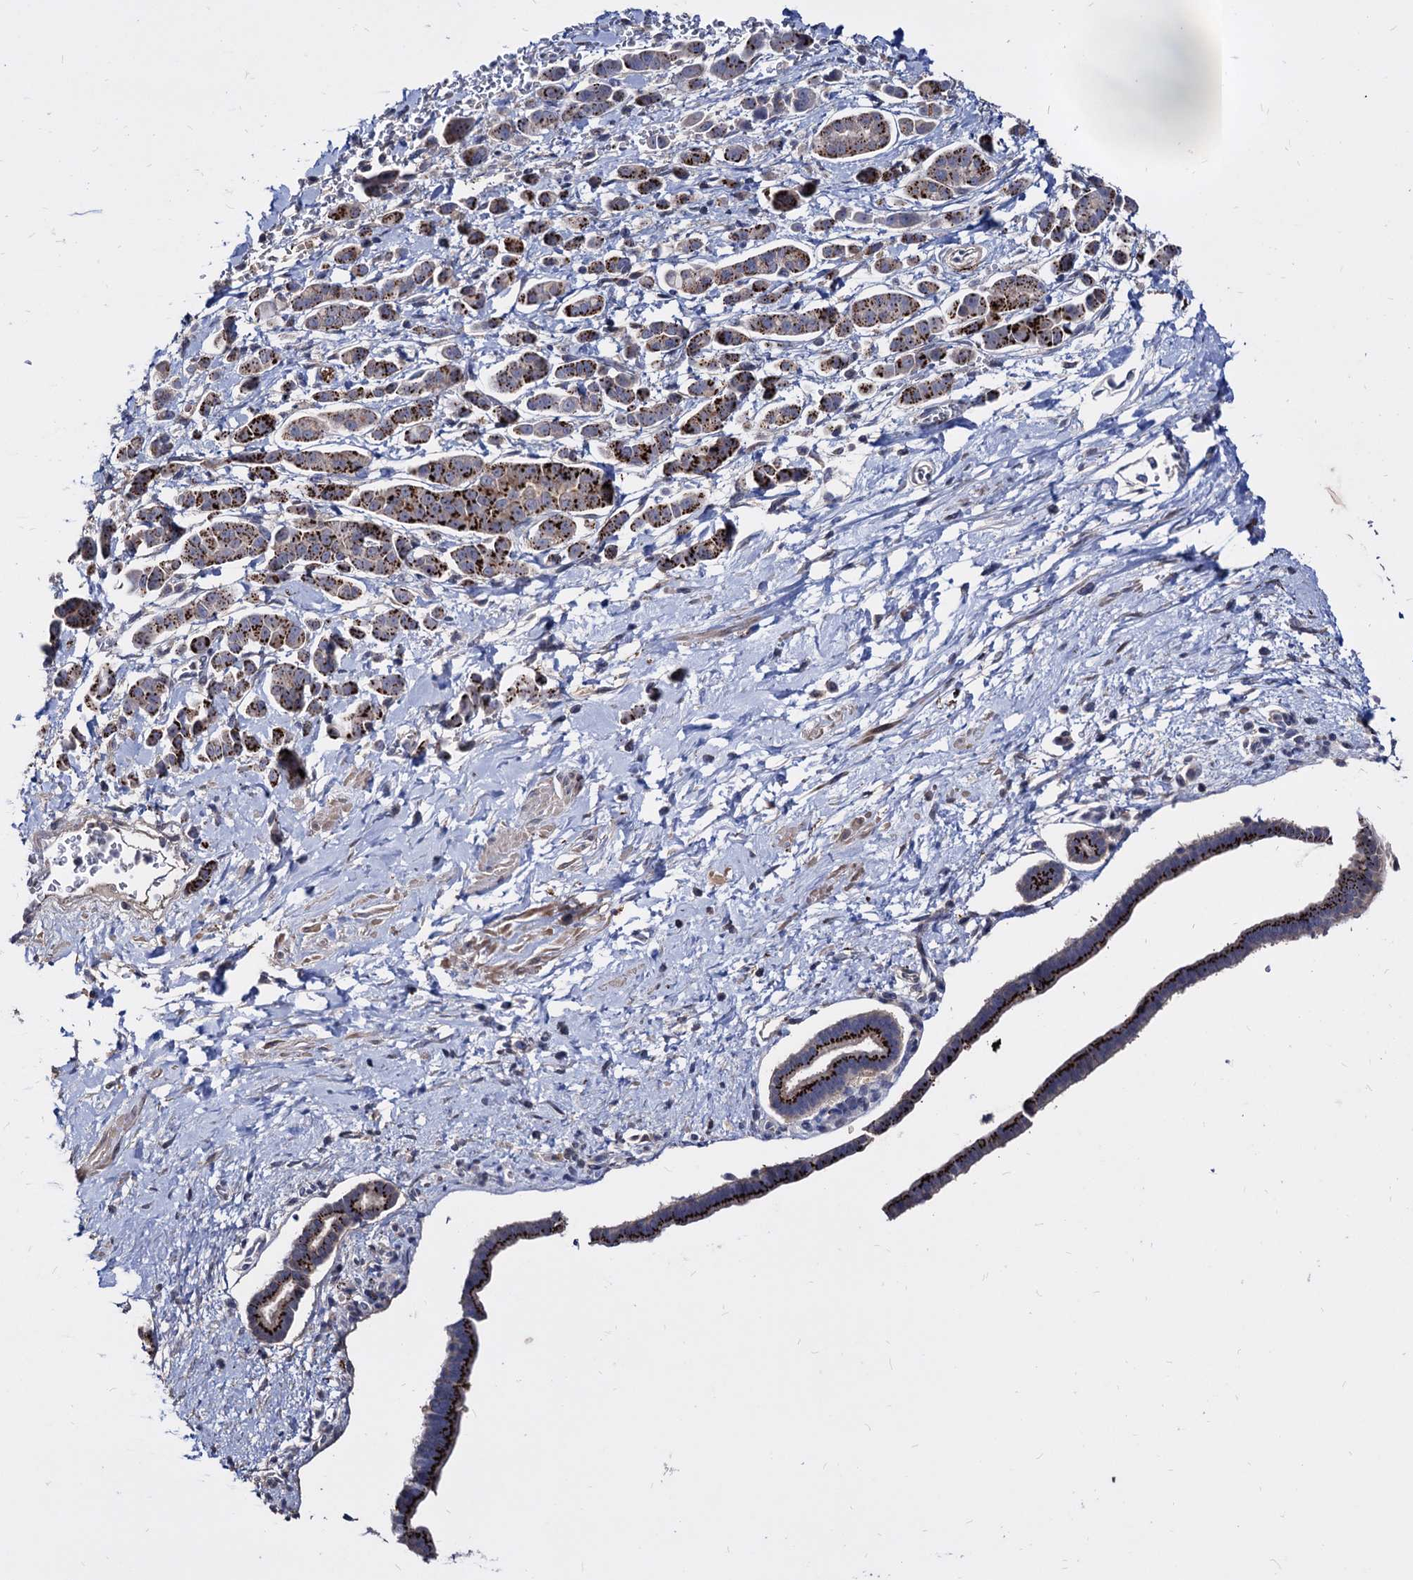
{"staining": {"intensity": "strong", "quantity": ">75%", "location": "cytoplasmic/membranous"}, "tissue": "pancreatic cancer", "cell_type": "Tumor cells", "image_type": "cancer", "snomed": [{"axis": "morphology", "description": "Normal tissue, NOS"}, {"axis": "morphology", "description": "Adenocarcinoma, NOS"}, {"axis": "topography", "description": "Pancreas"}], "caption": "Pancreatic cancer (adenocarcinoma) stained for a protein (brown) demonstrates strong cytoplasmic/membranous positive expression in about >75% of tumor cells.", "gene": "ESD", "patient": {"sex": "female", "age": 64}}